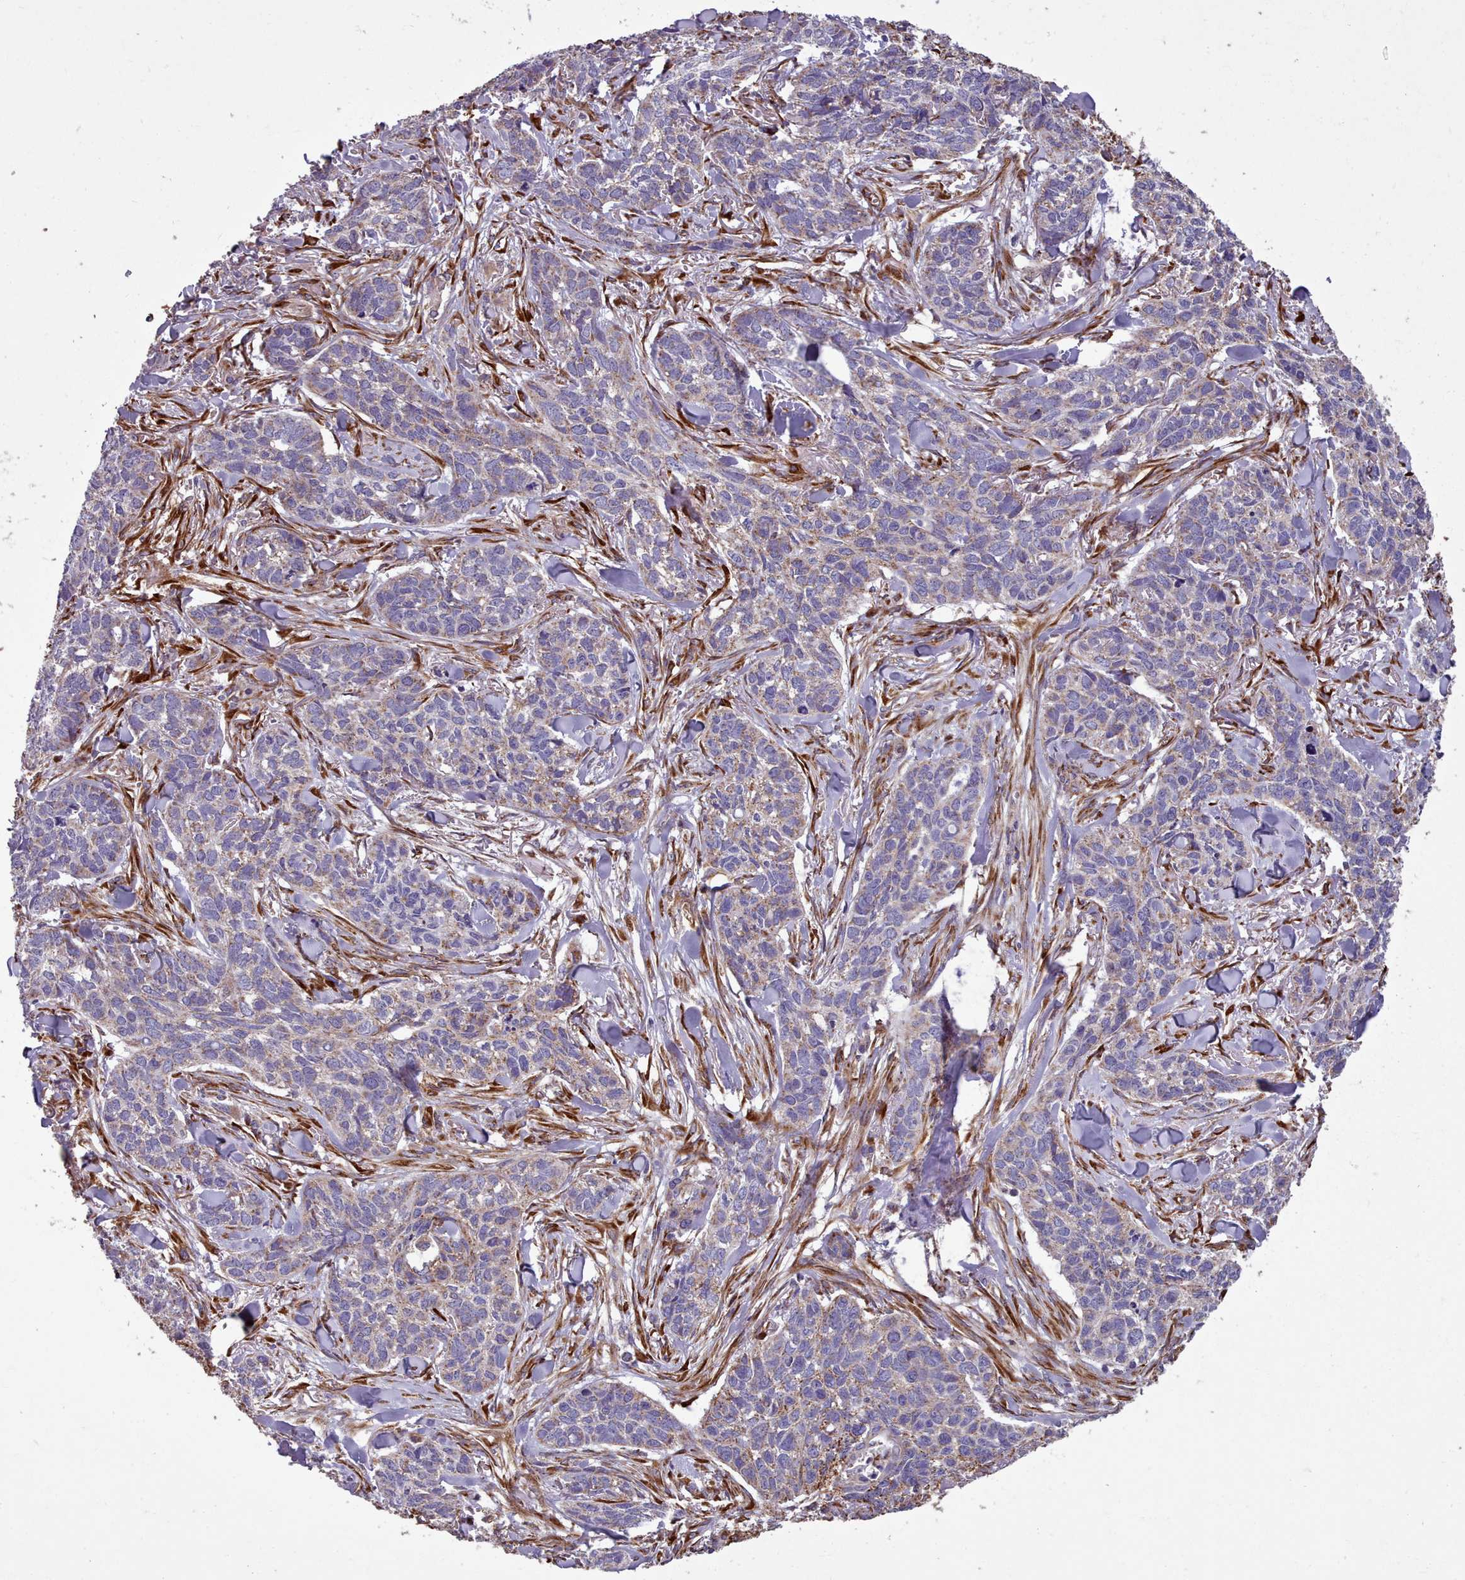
{"staining": {"intensity": "weak", "quantity": "<25%", "location": "cytoplasmic/membranous"}, "tissue": "skin cancer", "cell_type": "Tumor cells", "image_type": "cancer", "snomed": [{"axis": "morphology", "description": "Basal cell carcinoma"}, {"axis": "topography", "description": "Skin"}], "caption": "An image of skin basal cell carcinoma stained for a protein demonstrates no brown staining in tumor cells.", "gene": "FKBP10", "patient": {"sex": "male", "age": 86}}